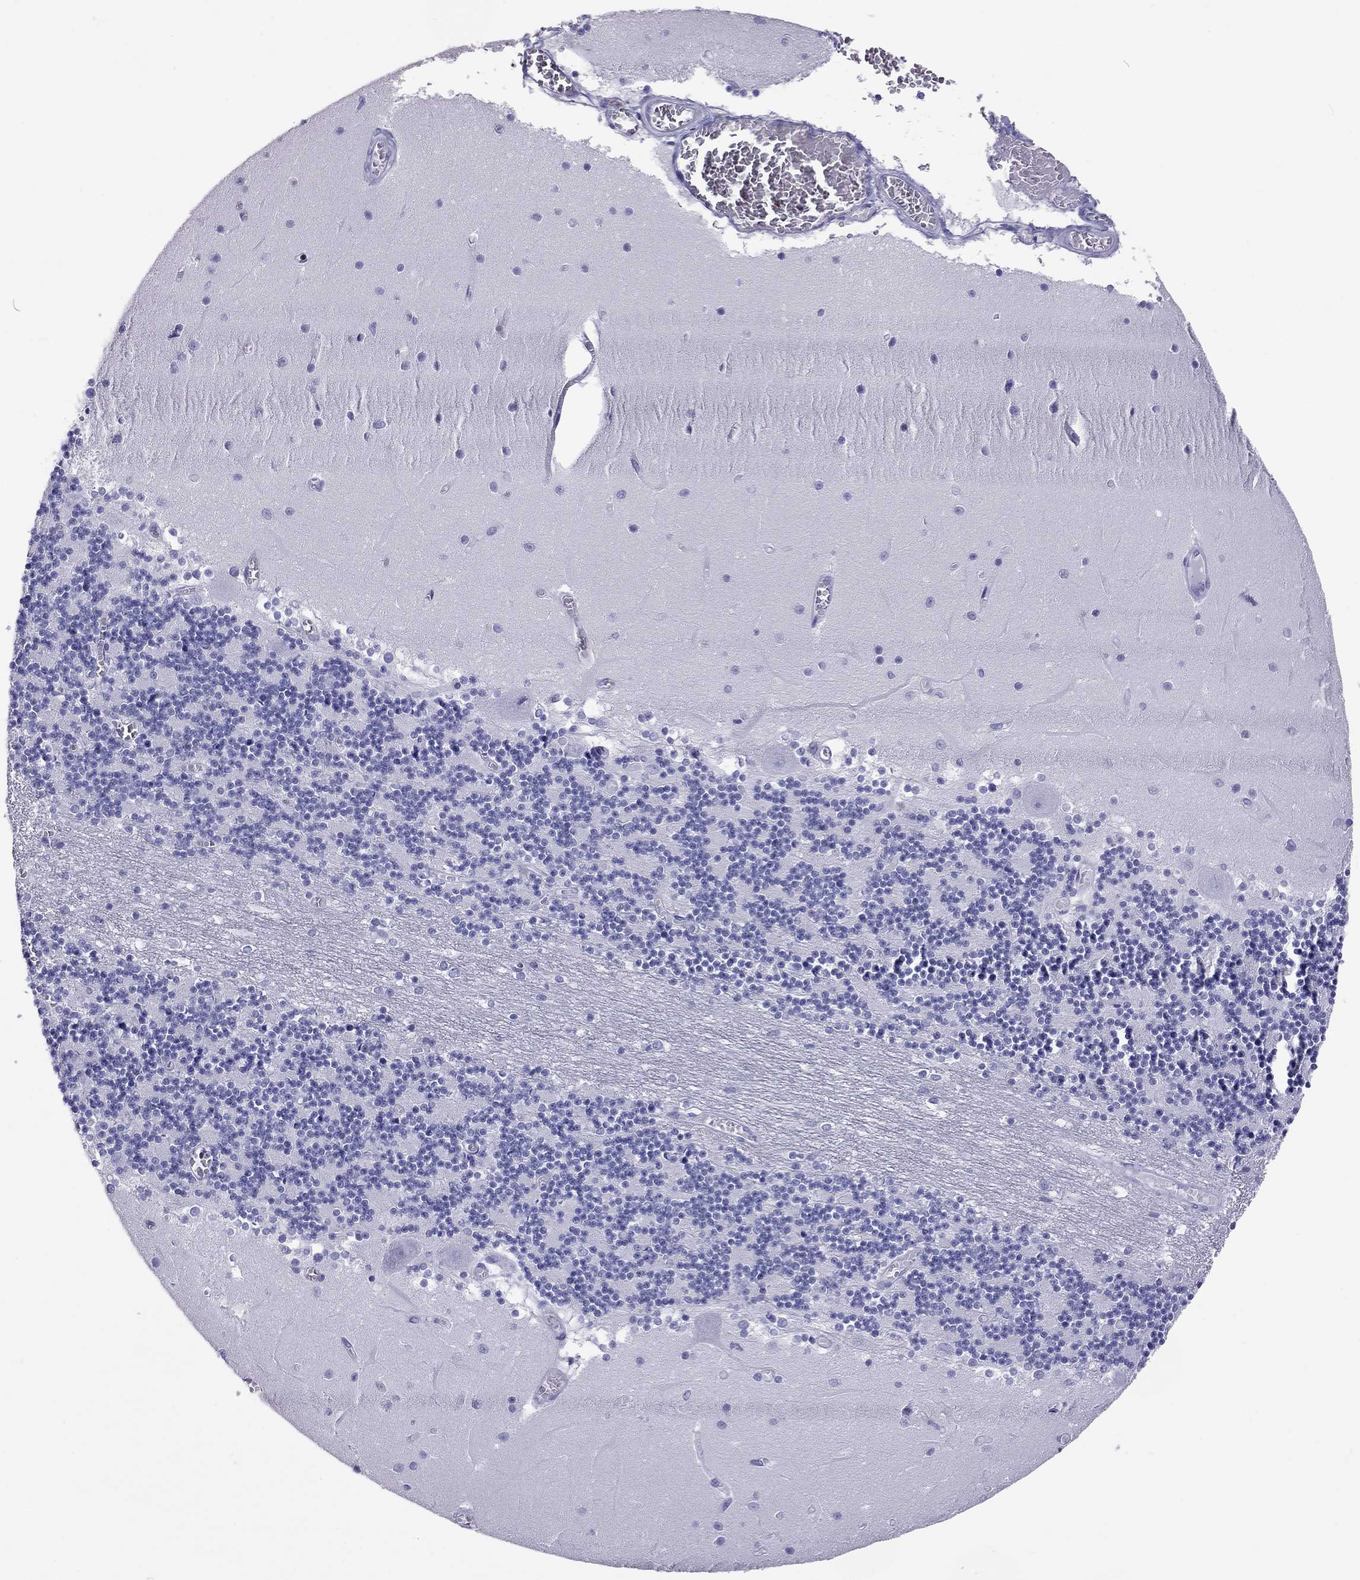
{"staining": {"intensity": "negative", "quantity": "none", "location": "none"}, "tissue": "cerebellum", "cell_type": "Cells in granular layer", "image_type": "normal", "snomed": [{"axis": "morphology", "description": "Normal tissue, NOS"}, {"axis": "topography", "description": "Cerebellum"}], "caption": "Micrograph shows no protein positivity in cells in granular layer of benign cerebellum.", "gene": "SLAMF1", "patient": {"sex": "female", "age": 28}}